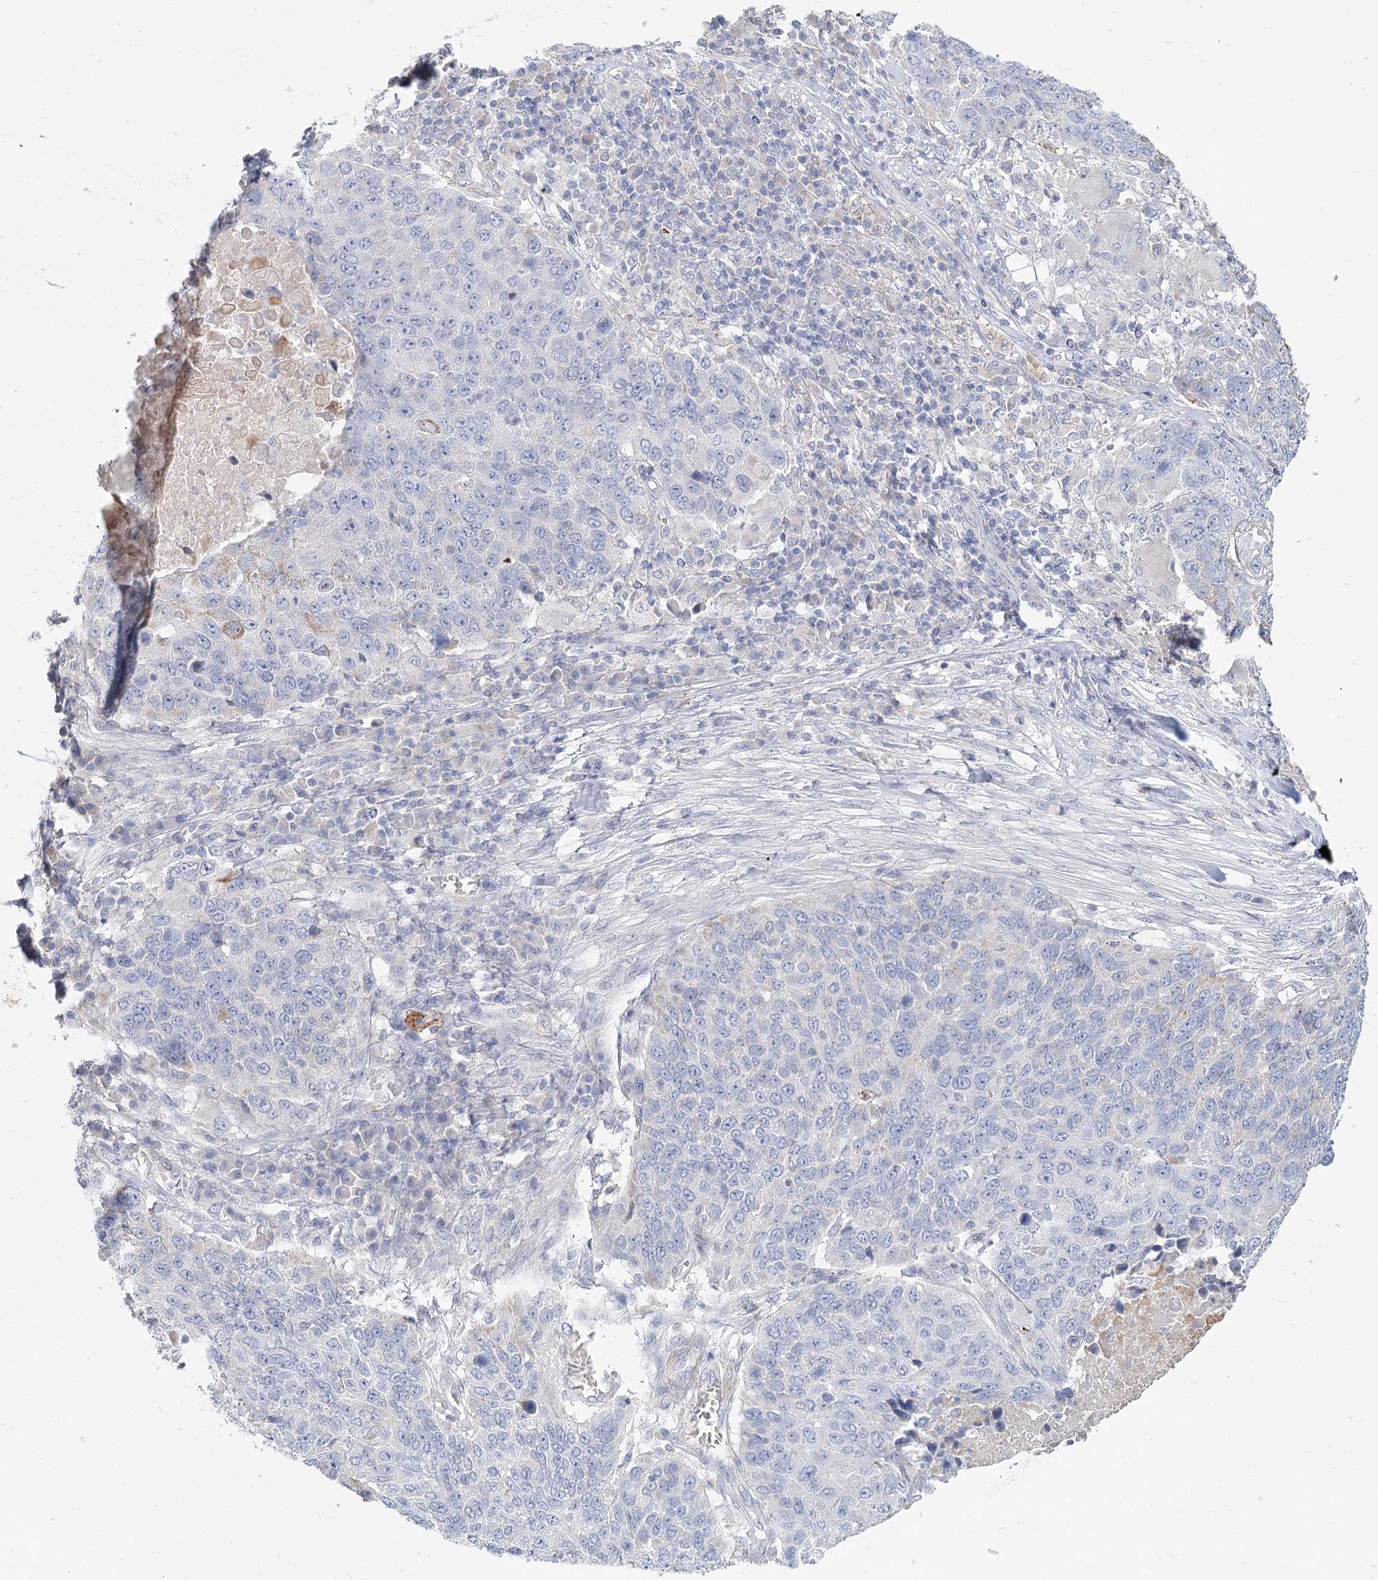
{"staining": {"intensity": "negative", "quantity": "none", "location": "none"}, "tissue": "lung cancer", "cell_type": "Tumor cells", "image_type": "cancer", "snomed": [{"axis": "morphology", "description": "Normal tissue, NOS"}, {"axis": "morphology", "description": "Squamous cell carcinoma, NOS"}, {"axis": "topography", "description": "Lymph node"}, {"axis": "topography", "description": "Lung"}], "caption": "This is an IHC micrograph of human lung cancer (squamous cell carcinoma). There is no expression in tumor cells.", "gene": "ARHGAP44", "patient": {"sex": "male", "age": 66}}